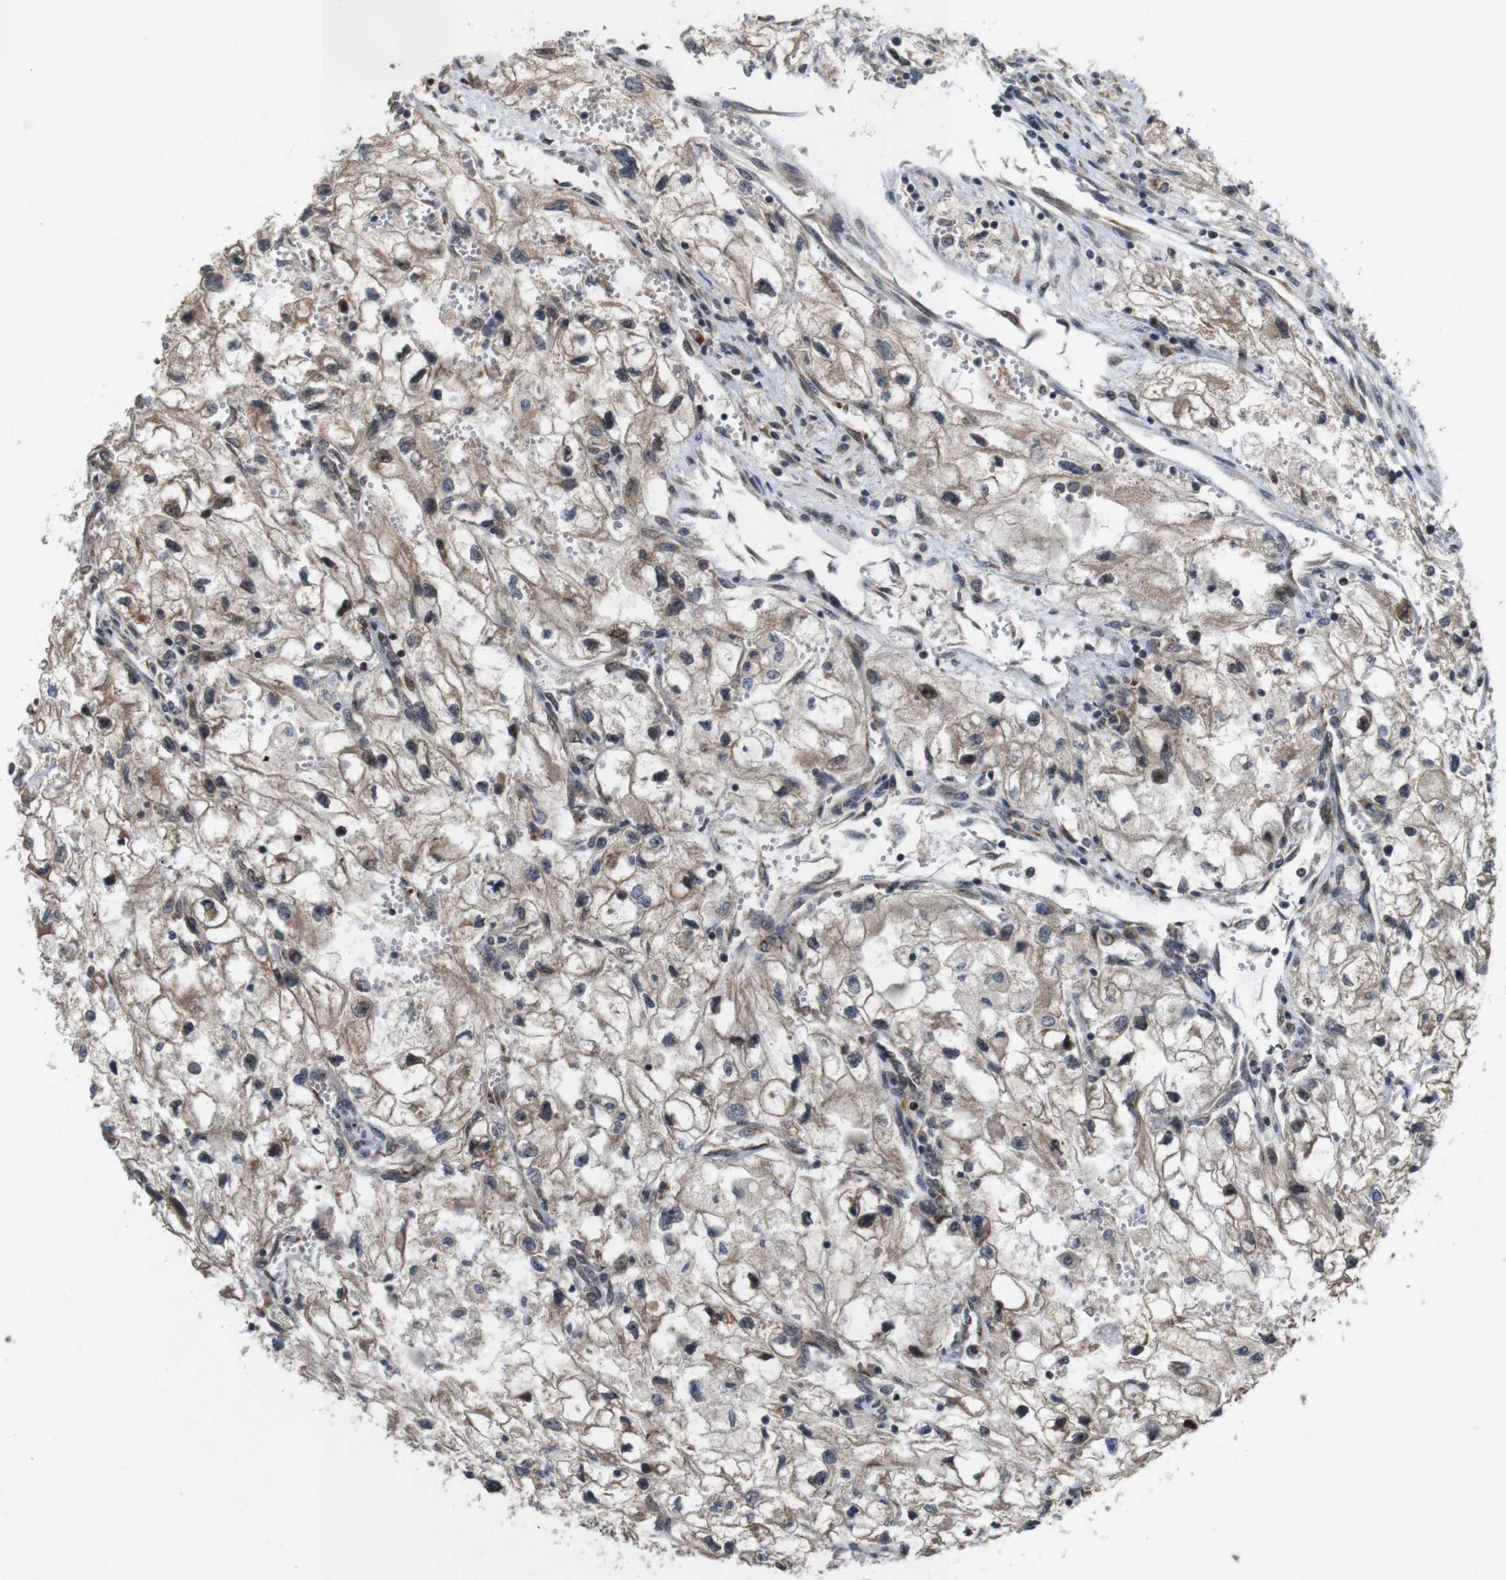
{"staining": {"intensity": "weak", "quantity": ">75%", "location": "cytoplasmic/membranous"}, "tissue": "renal cancer", "cell_type": "Tumor cells", "image_type": "cancer", "snomed": [{"axis": "morphology", "description": "Adenocarcinoma, NOS"}, {"axis": "topography", "description": "Kidney"}], "caption": "This is a photomicrograph of IHC staining of adenocarcinoma (renal), which shows weak expression in the cytoplasmic/membranous of tumor cells.", "gene": "EFCAB14", "patient": {"sex": "female", "age": 70}}